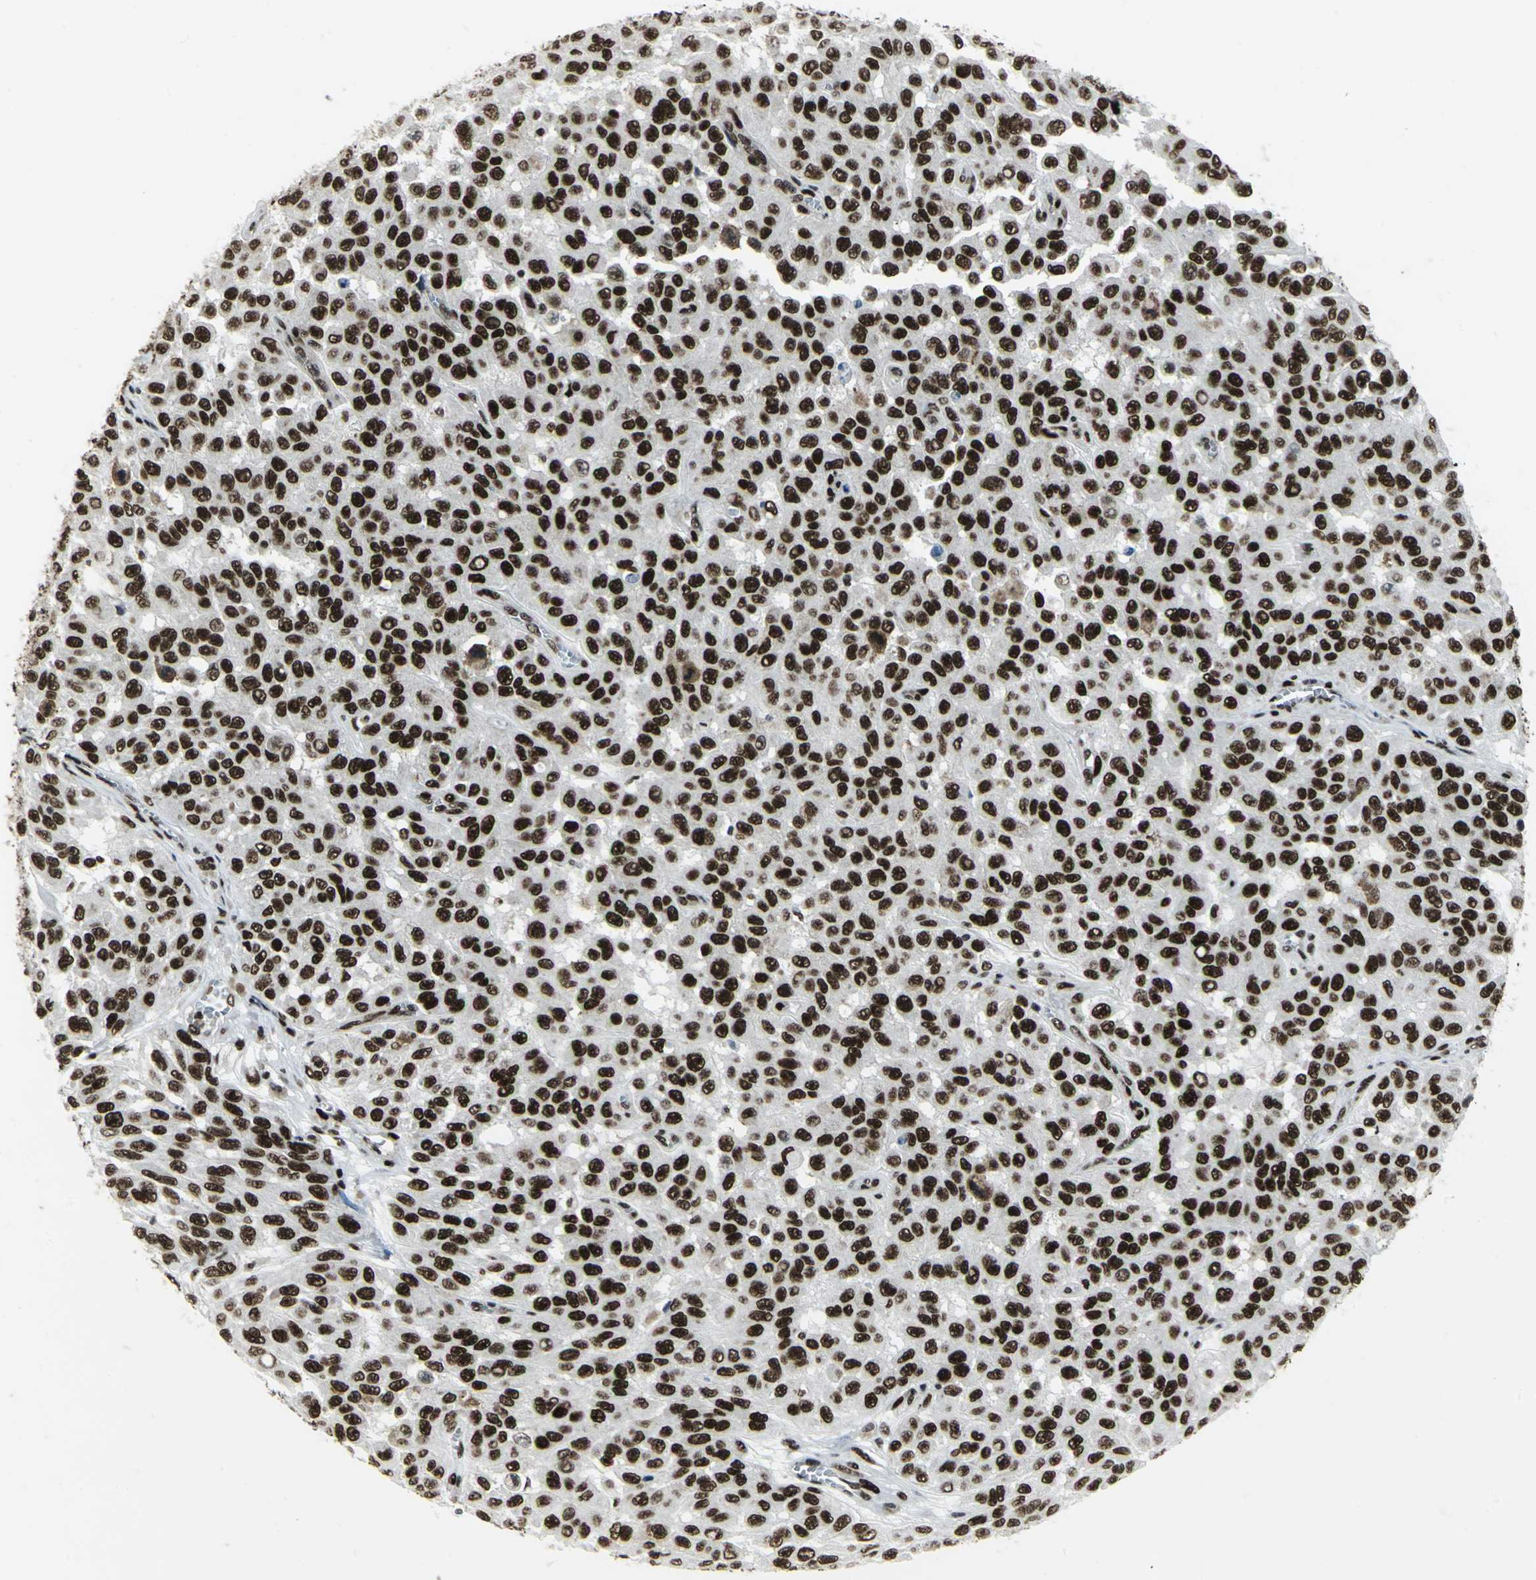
{"staining": {"intensity": "strong", "quantity": ">75%", "location": "nuclear"}, "tissue": "melanoma", "cell_type": "Tumor cells", "image_type": "cancer", "snomed": [{"axis": "morphology", "description": "Malignant melanoma, NOS"}, {"axis": "topography", "description": "Skin"}], "caption": "Protein expression analysis of human malignant melanoma reveals strong nuclear expression in about >75% of tumor cells.", "gene": "SMARCA4", "patient": {"sex": "male", "age": 30}}